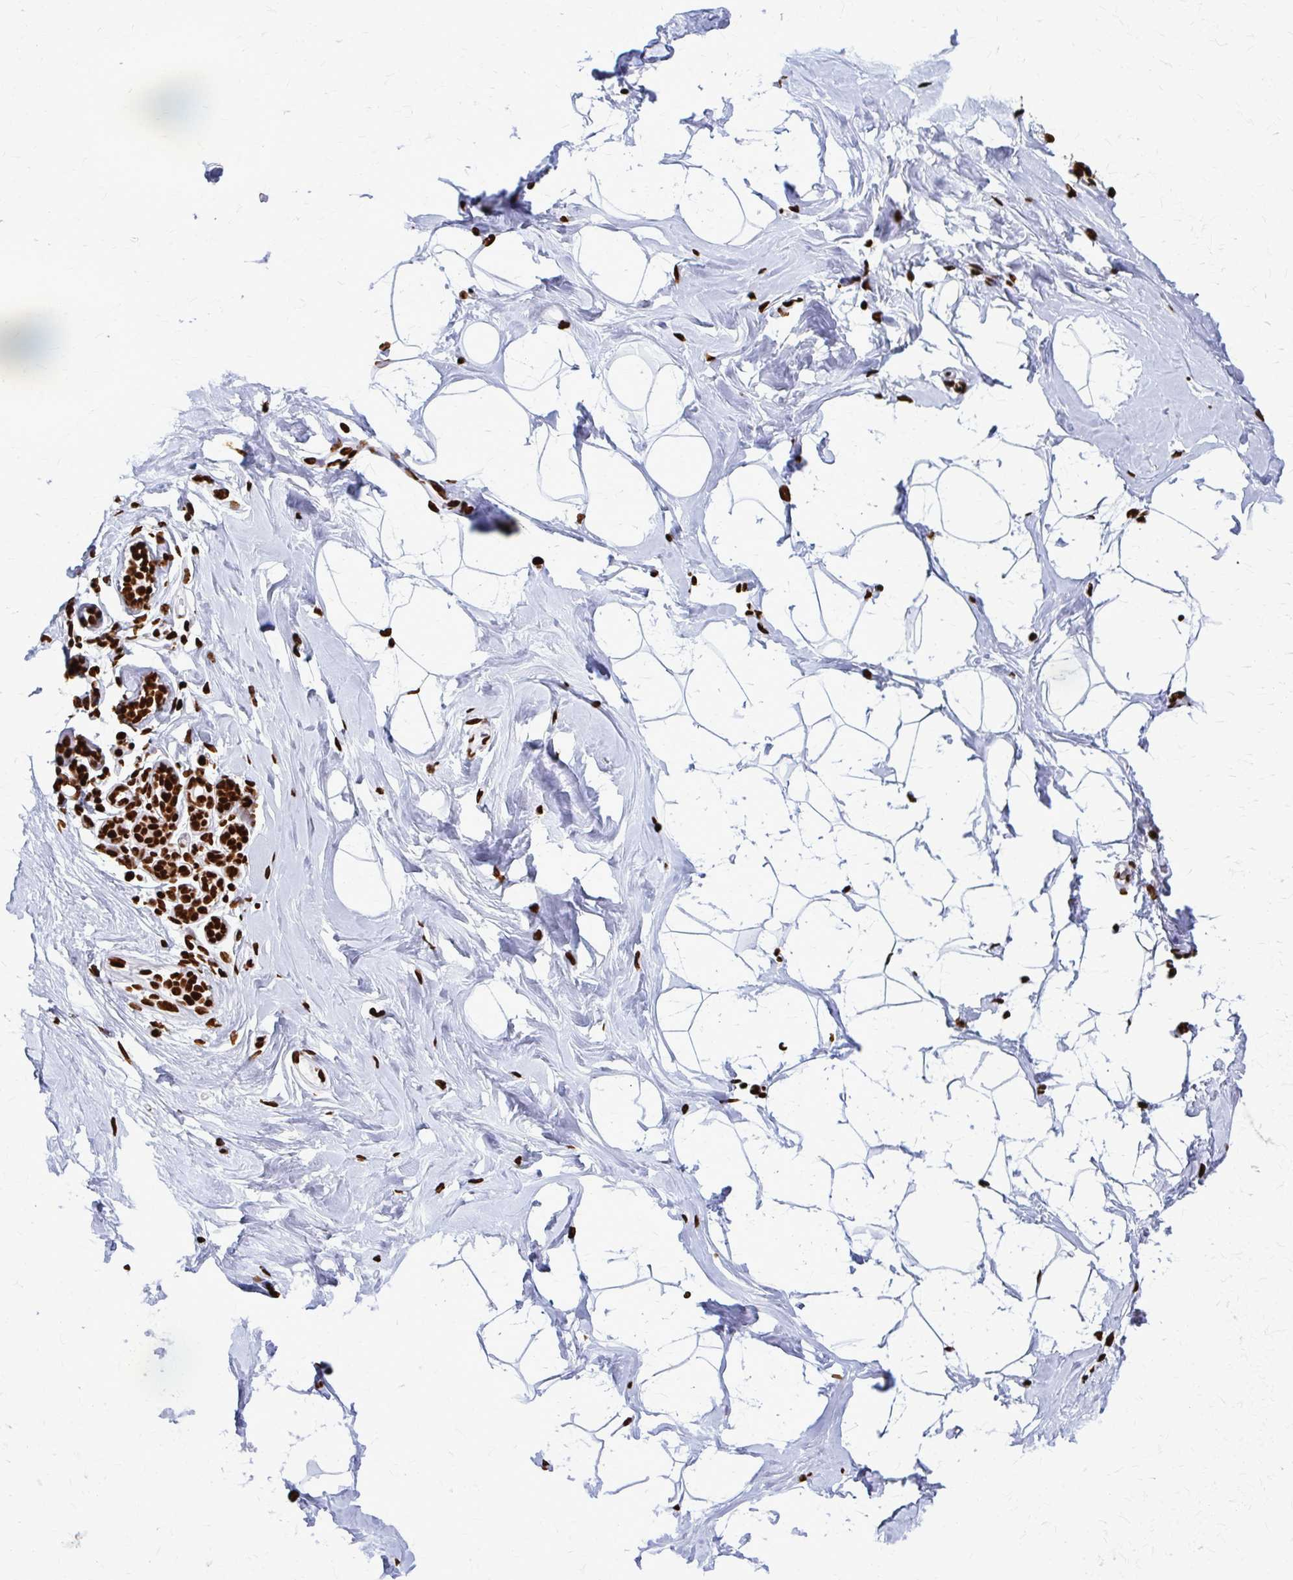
{"staining": {"intensity": "strong", "quantity": "<25%", "location": "cytoplasmic/membranous"}, "tissue": "breast", "cell_type": "Adipocytes", "image_type": "normal", "snomed": [{"axis": "morphology", "description": "Normal tissue, NOS"}, {"axis": "topography", "description": "Breast"}], "caption": "A high-resolution image shows immunohistochemistry staining of normal breast, which displays strong cytoplasmic/membranous staining in about <25% of adipocytes.", "gene": "SFPQ", "patient": {"sex": "female", "age": 32}}